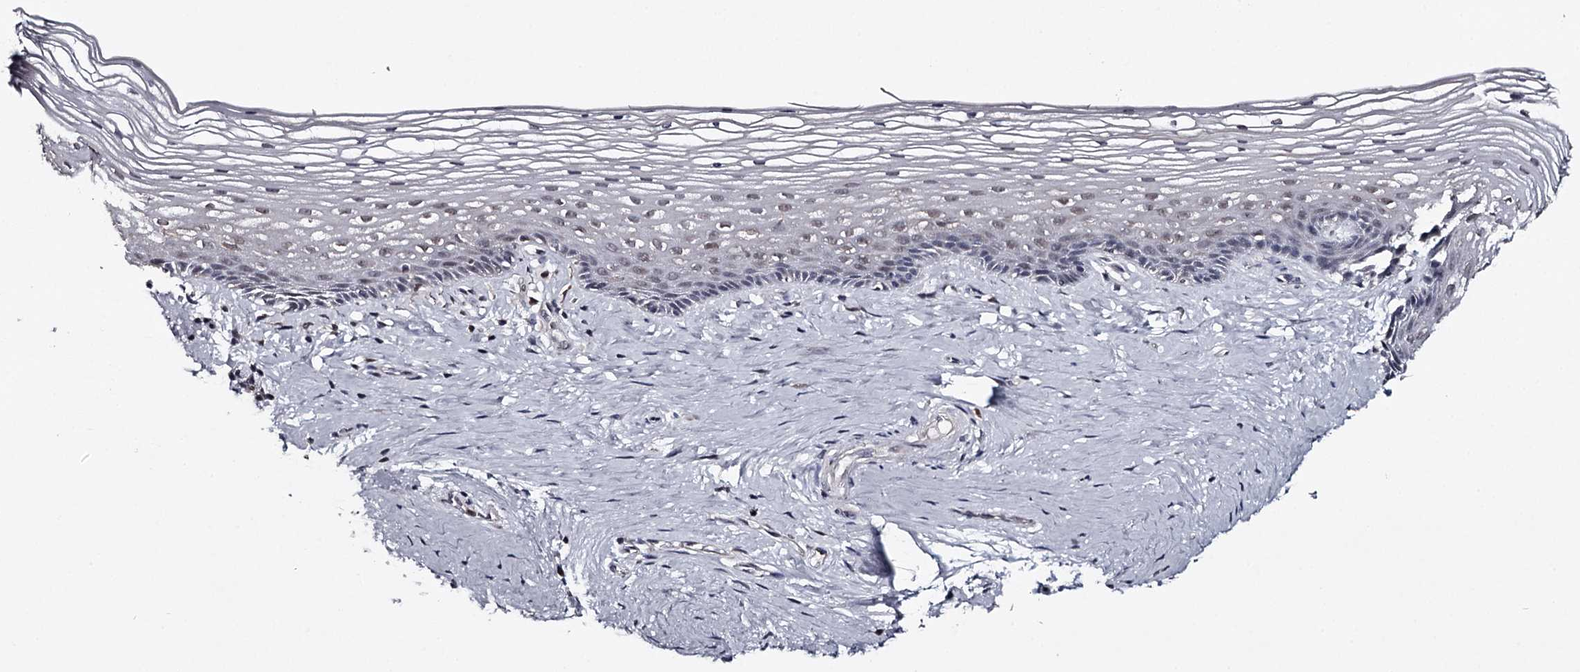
{"staining": {"intensity": "moderate", "quantity": "25%-75%", "location": "nuclear"}, "tissue": "vagina", "cell_type": "Squamous epithelial cells", "image_type": "normal", "snomed": [{"axis": "morphology", "description": "Normal tissue, NOS"}, {"axis": "topography", "description": "Vagina"}], "caption": "This is a micrograph of immunohistochemistry (IHC) staining of benign vagina, which shows moderate staining in the nuclear of squamous epithelial cells.", "gene": "GTSF1", "patient": {"sex": "female", "age": 46}}